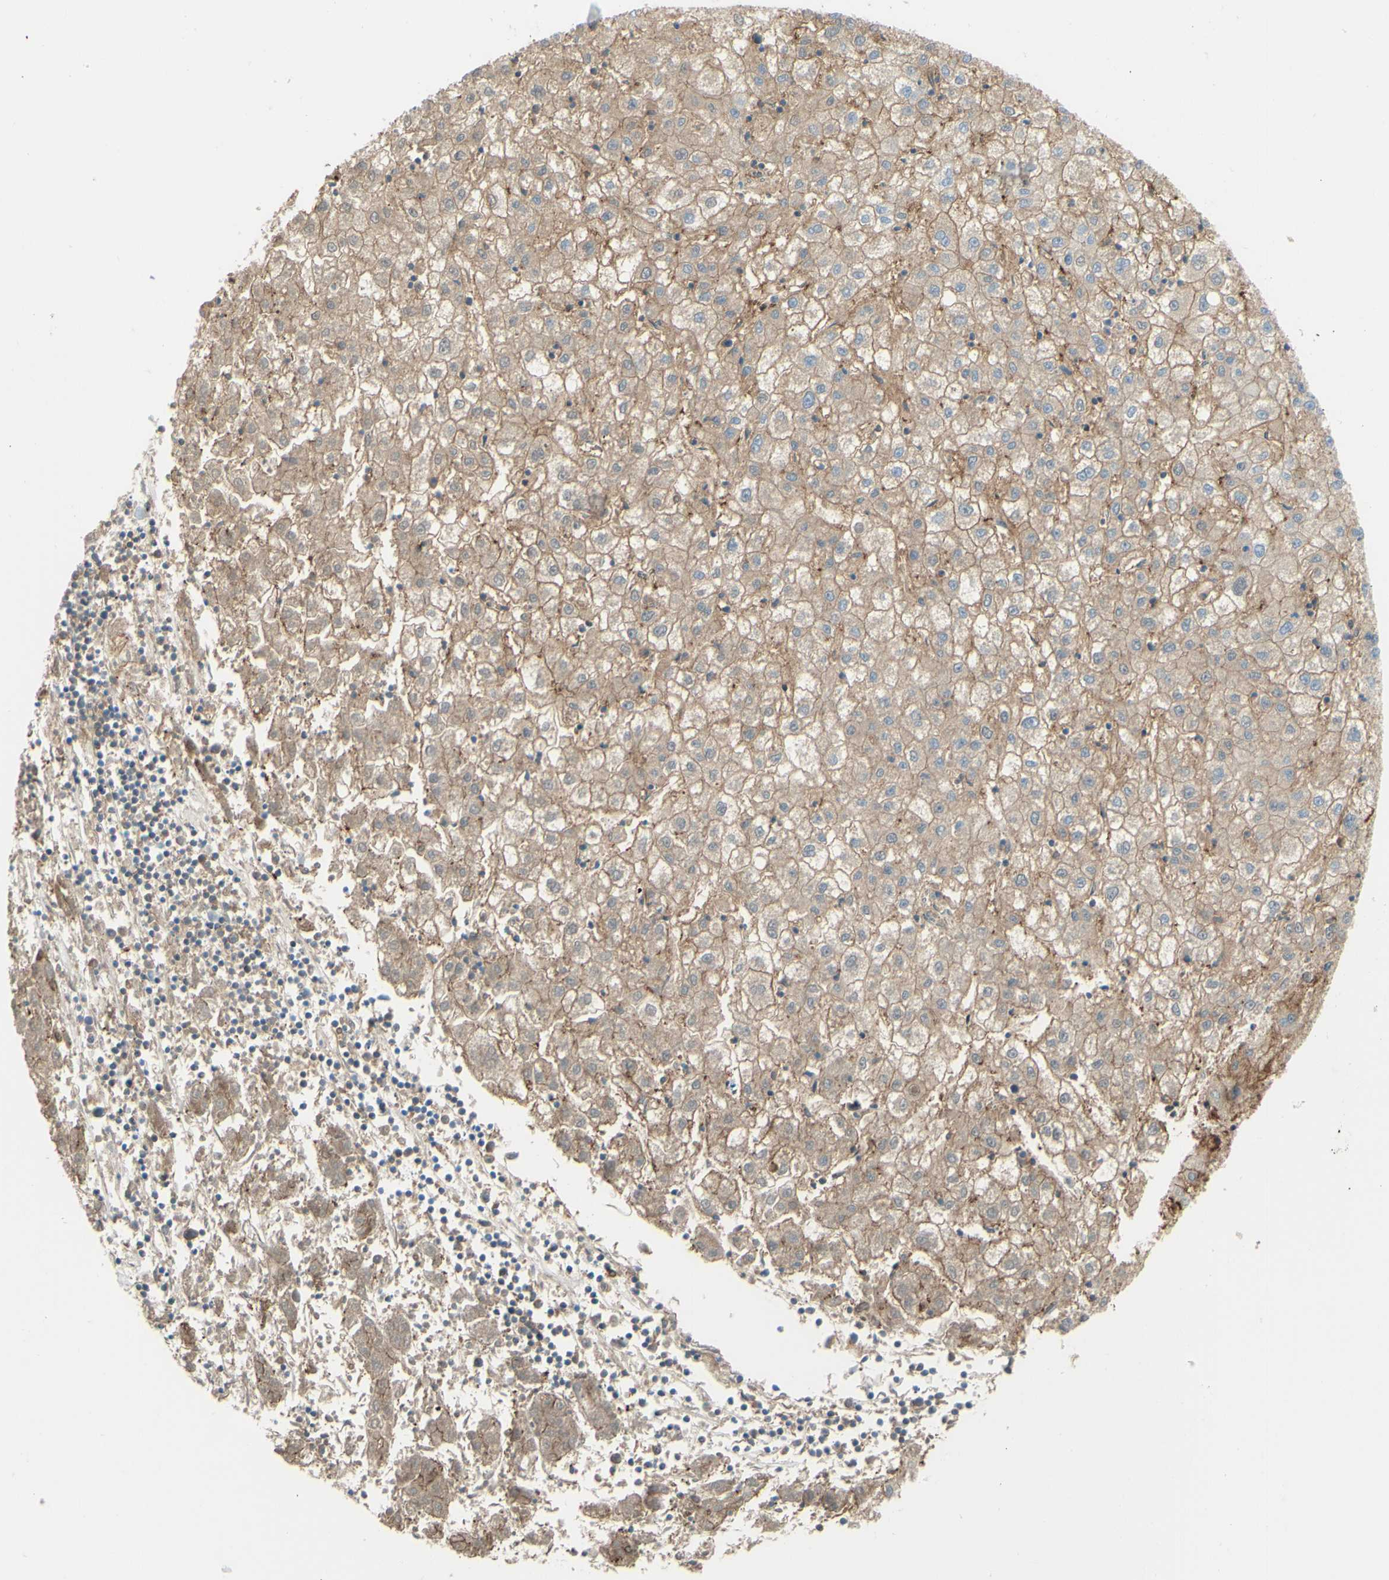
{"staining": {"intensity": "moderate", "quantity": ">75%", "location": "cytoplasmic/membranous"}, "tissue": "liver cancer", "cell_type": "Tumor cells", "image_type": "cancer", "snomed": [{"axis": "morphology", "description": "Carcinoma, Hepatocellular, NOS"}, {"axis": "topography", "description": "Liver"}], "caption": "Immunohistochemical staining of human liver hepatocellular carcinoma displays medium levels of moderate cytoplasmic/membranous expression in approximately >75% of tumor cells. (brown staining indicates protein expression, while blue staining denotes nuclei).", "gene": "ALCAM", "patient": {"sex": "male", "age": 72}}